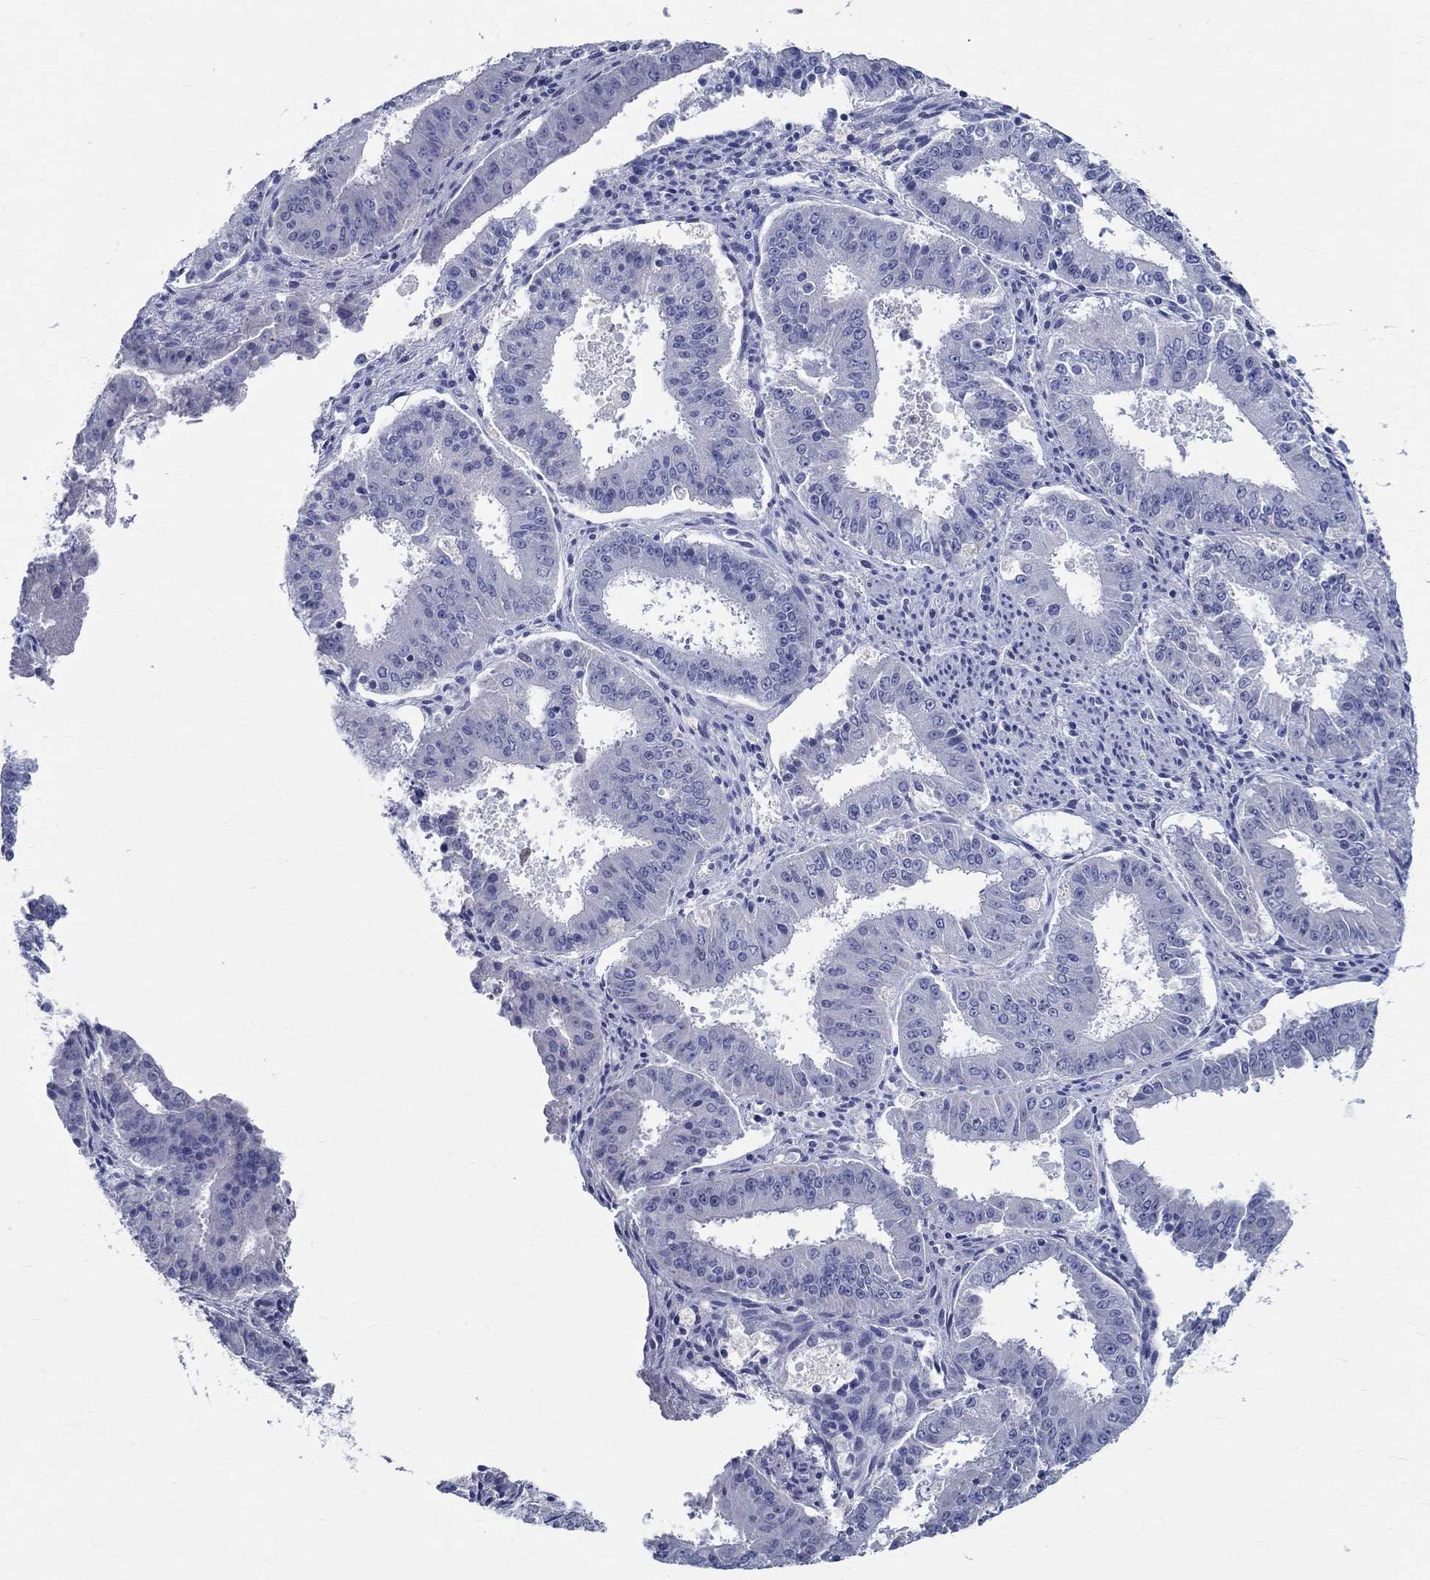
{"staining": {"intensity": "negative", "quantity": "none", "location": "none"}, "tissue": "ovarian cancer", "cell_type": "Tumor cells", "image_type": "cancer", "snomed": [{"axis": "morphology", "description": "Carcinoma, endometroid"}, {"axis": "topography", "description": "Ovary"}], "caption": "Tumor cells are negative for protein expression in human ovarian endometroid carcinoma.", "gene": "CETN1", "patient": {"sex": "female", "age": 42}}